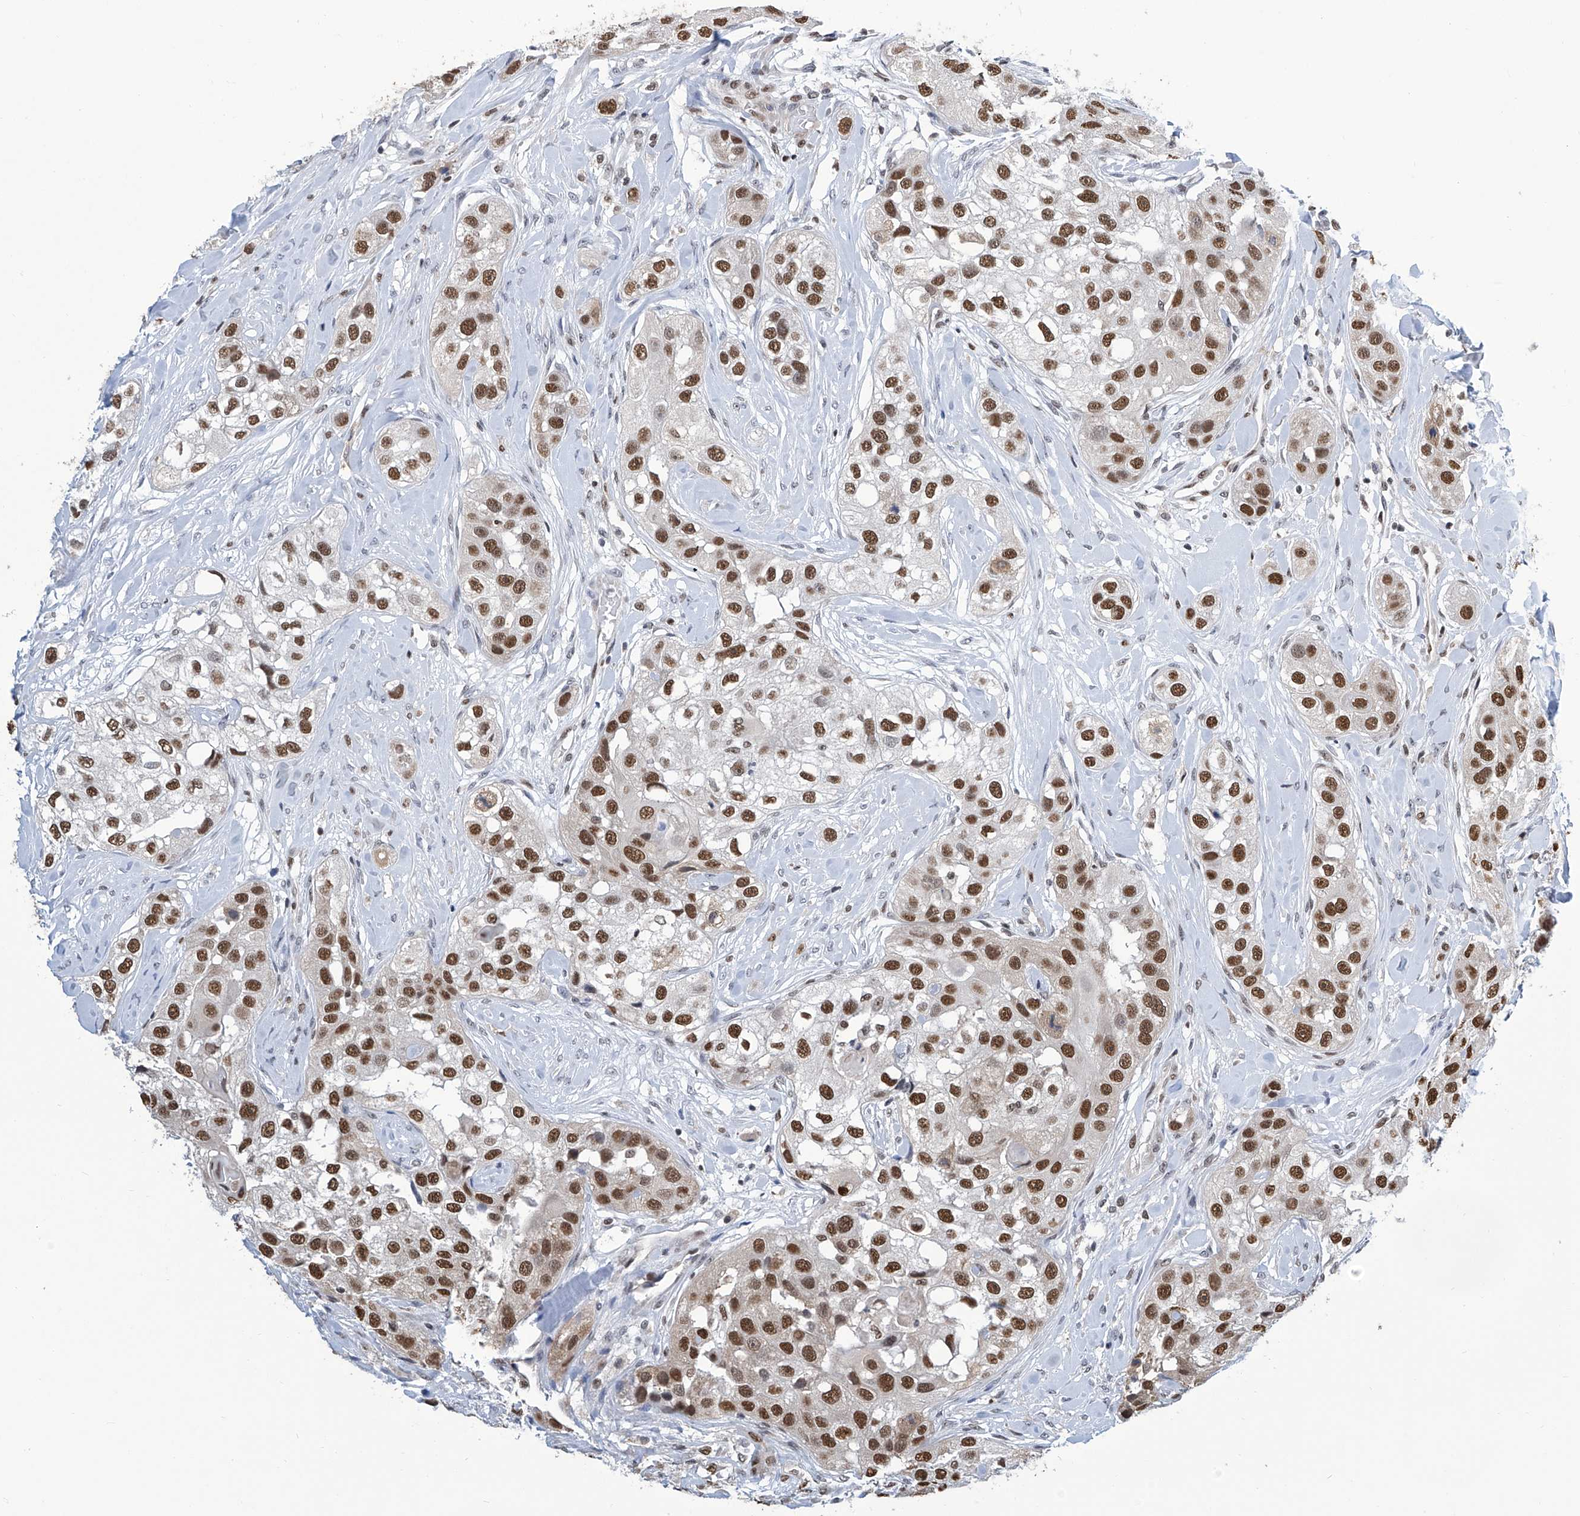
{"staining": {"intensity": "strong", "quantity": ">75%", "location": "nuclear"}, "tissue": "head and neck cancer", "cell_type": "Tumor cells", "image_type": "cancer", "snomed": [{"axis": "morphology", "description": "Normal tissue, NOS"}, {"axis": "morphology", "description": "Squamous cell carcinoma, NOS"}, {"axis": "topography", "description": "Skeletal muscle"}, {"axis": "topography", "description": "Head-Neck"}], "caption": "Strong nuclear protein positivity is appreciated in approximately >75% of tumor cells in squamous cell carcinoma (head and neck).", "gene": "SREBF2", "patient": {"sex": "male", "age": 51}}